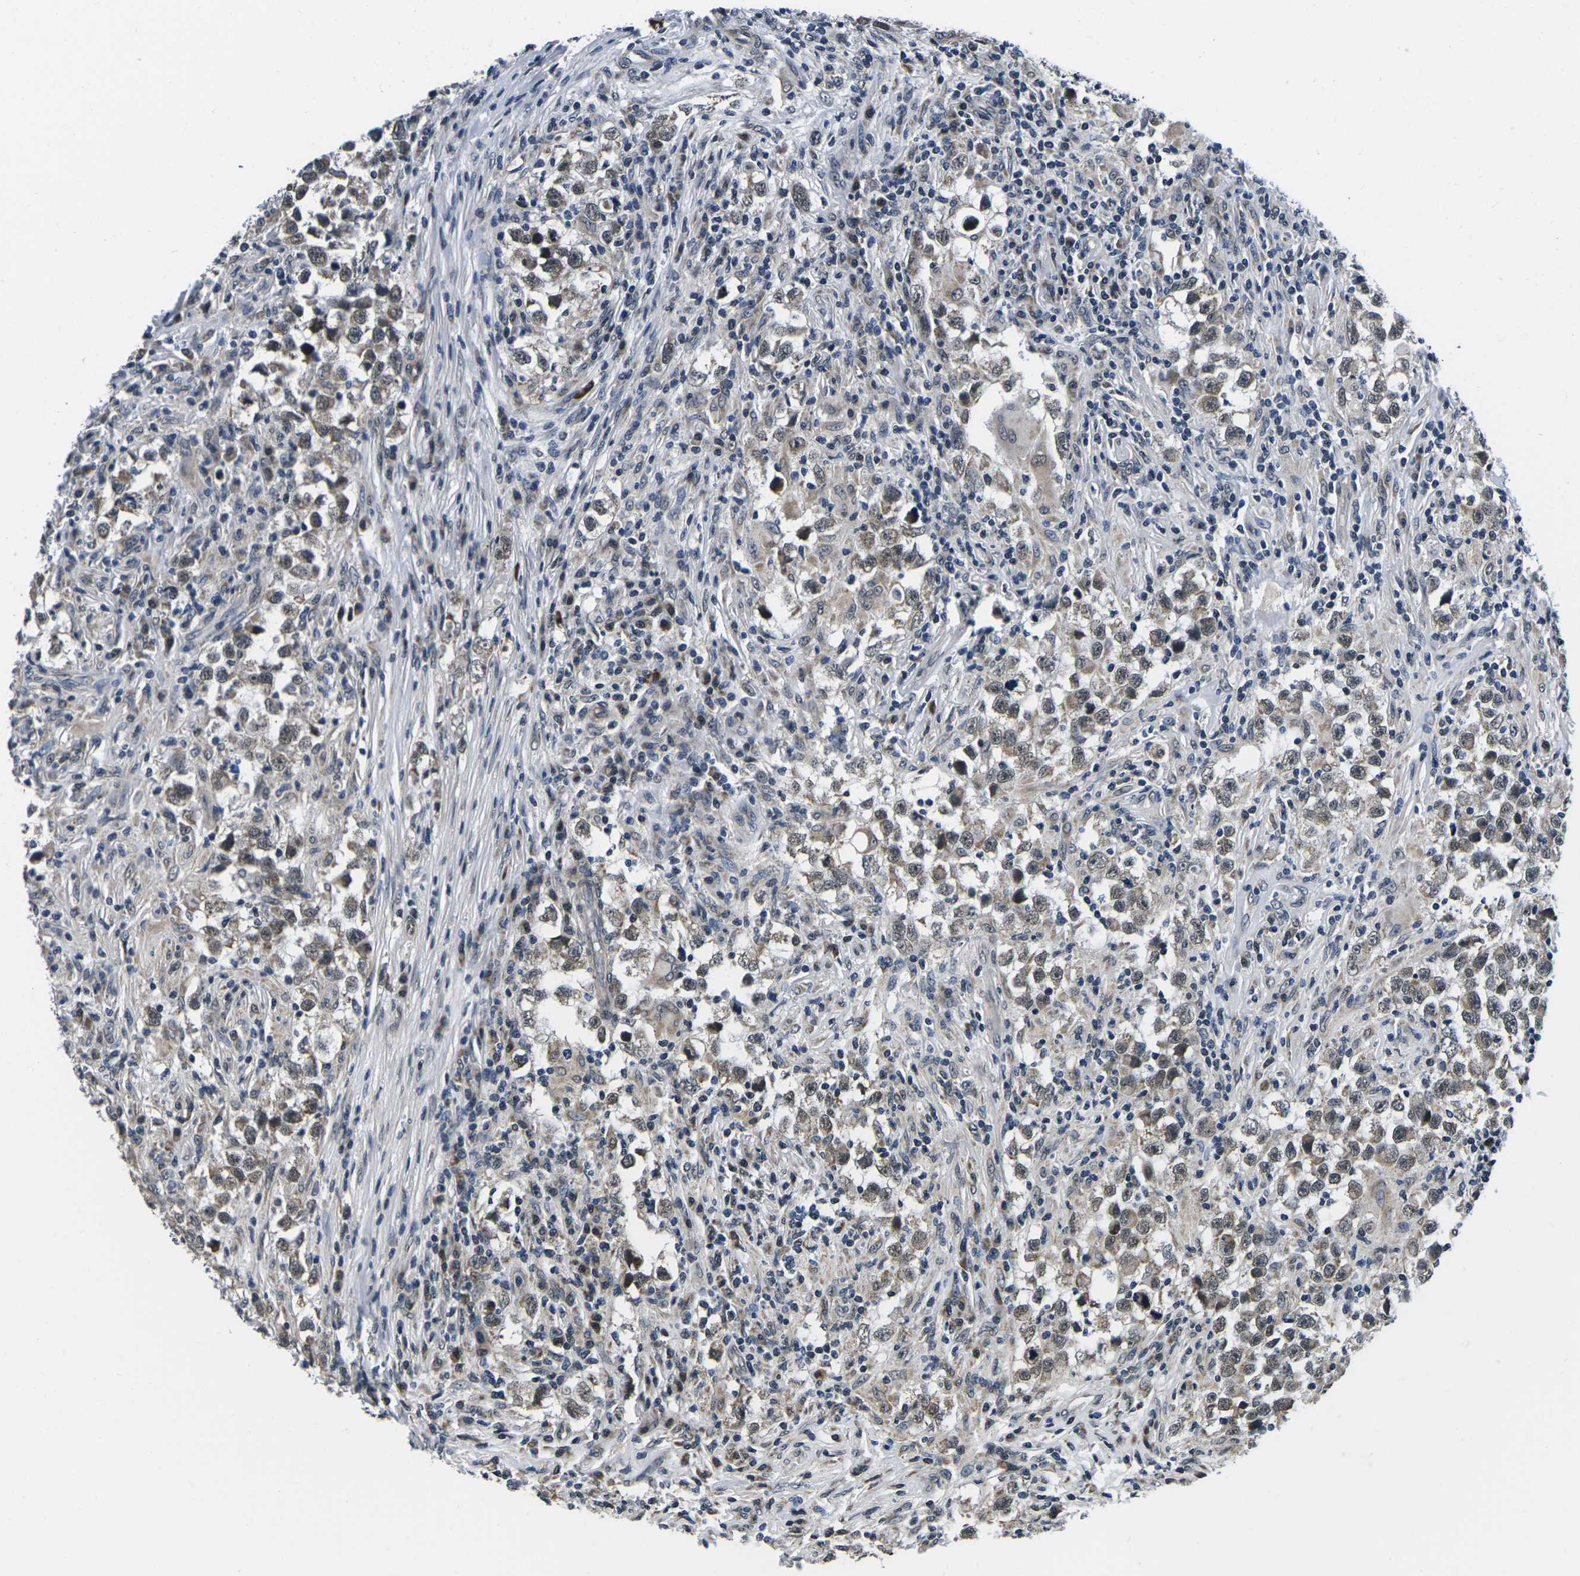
{"staining": {"intensity": "weak", "quantity": "25%-75%", "location": "cytoplasmic/membranous,nuclear"}, "tissue": "testis cancer", "cell_type": "Tumor cells", "image_type": "cancer", "snomed": [{"axis": "morphology", "description": "Carcinoma, Embryonal, NOS"}, {"axis": "topography", "description": "Testis"}], "caption": "Testis embryonal carcinoma tissue displays weak cytoplasmic/membranous and nuclear expression in approximately 25%-75% of tumor cells The protein of interest is shown in brown color, while the nuclei are stained blue.", "gene": "CCNE1", "patient": {"sex": "male", "age": 21}}